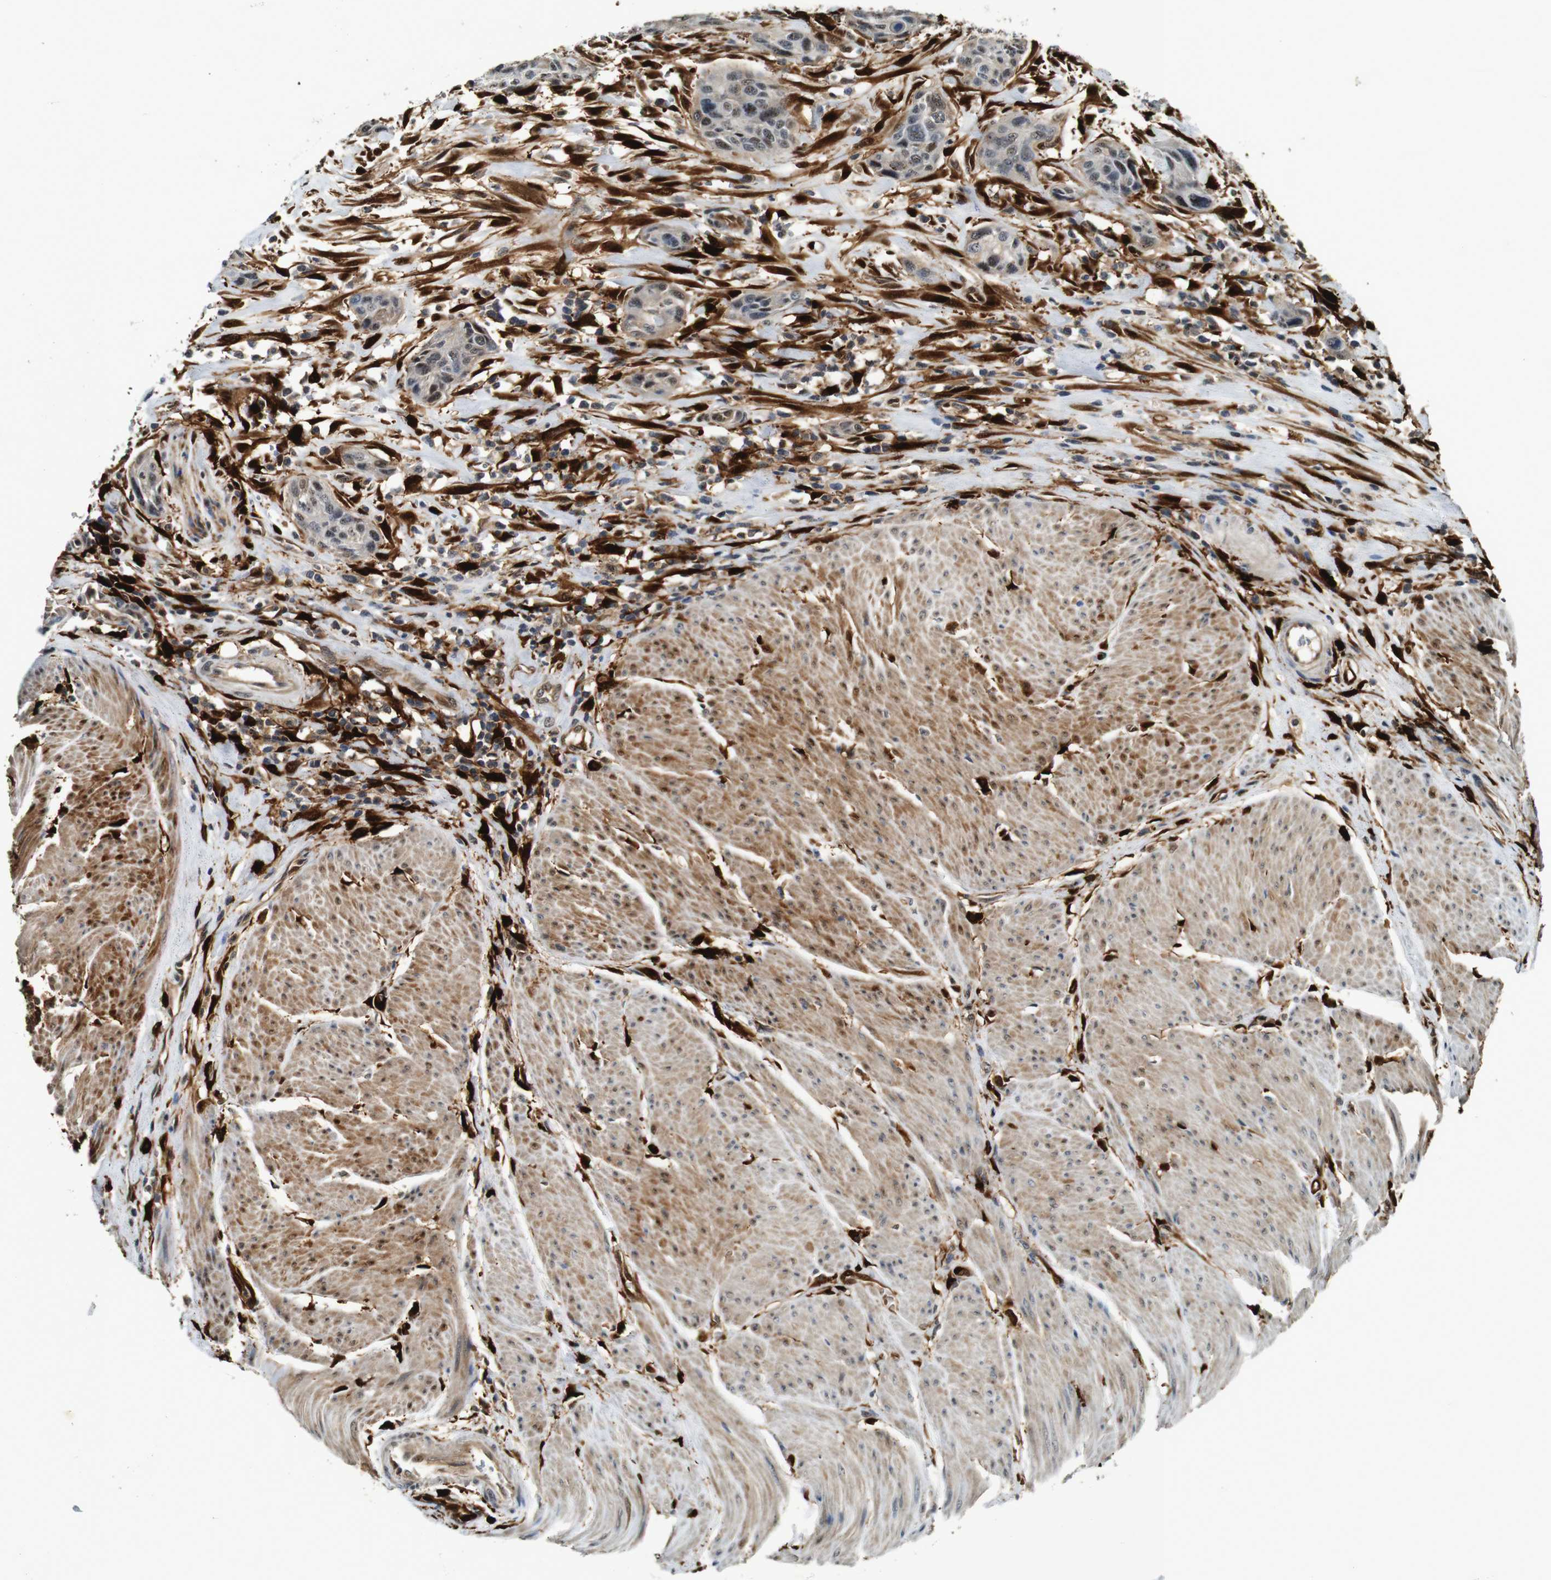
{"staining": {"intensity": "weak", "quantity": ">75%", "location": "cytoplasmic/membranous,nuclear"}, "tissue": "urothelial cancer", "cell_type": "Tumor cells", "image_type": "cancer", "snomed": [{"axis": "morphology", "description": "Urothelial carcinoma, High grade"}, {"axis": "topography", "description": "Urinary bladder"}], "caption": "IHC micrograph of neoplastic tissue: urothelial carcinoma (high-grade) stained using IHC demonstrates low levels of weak protein expression localized specifically in the cytoplasmic/membranous and nuclear of tumor cells, appearing as a cytoplasmic/membranous and nuclear brown color.", "gene": "LXN", "patient": {"sex": "male", "age": 35}}